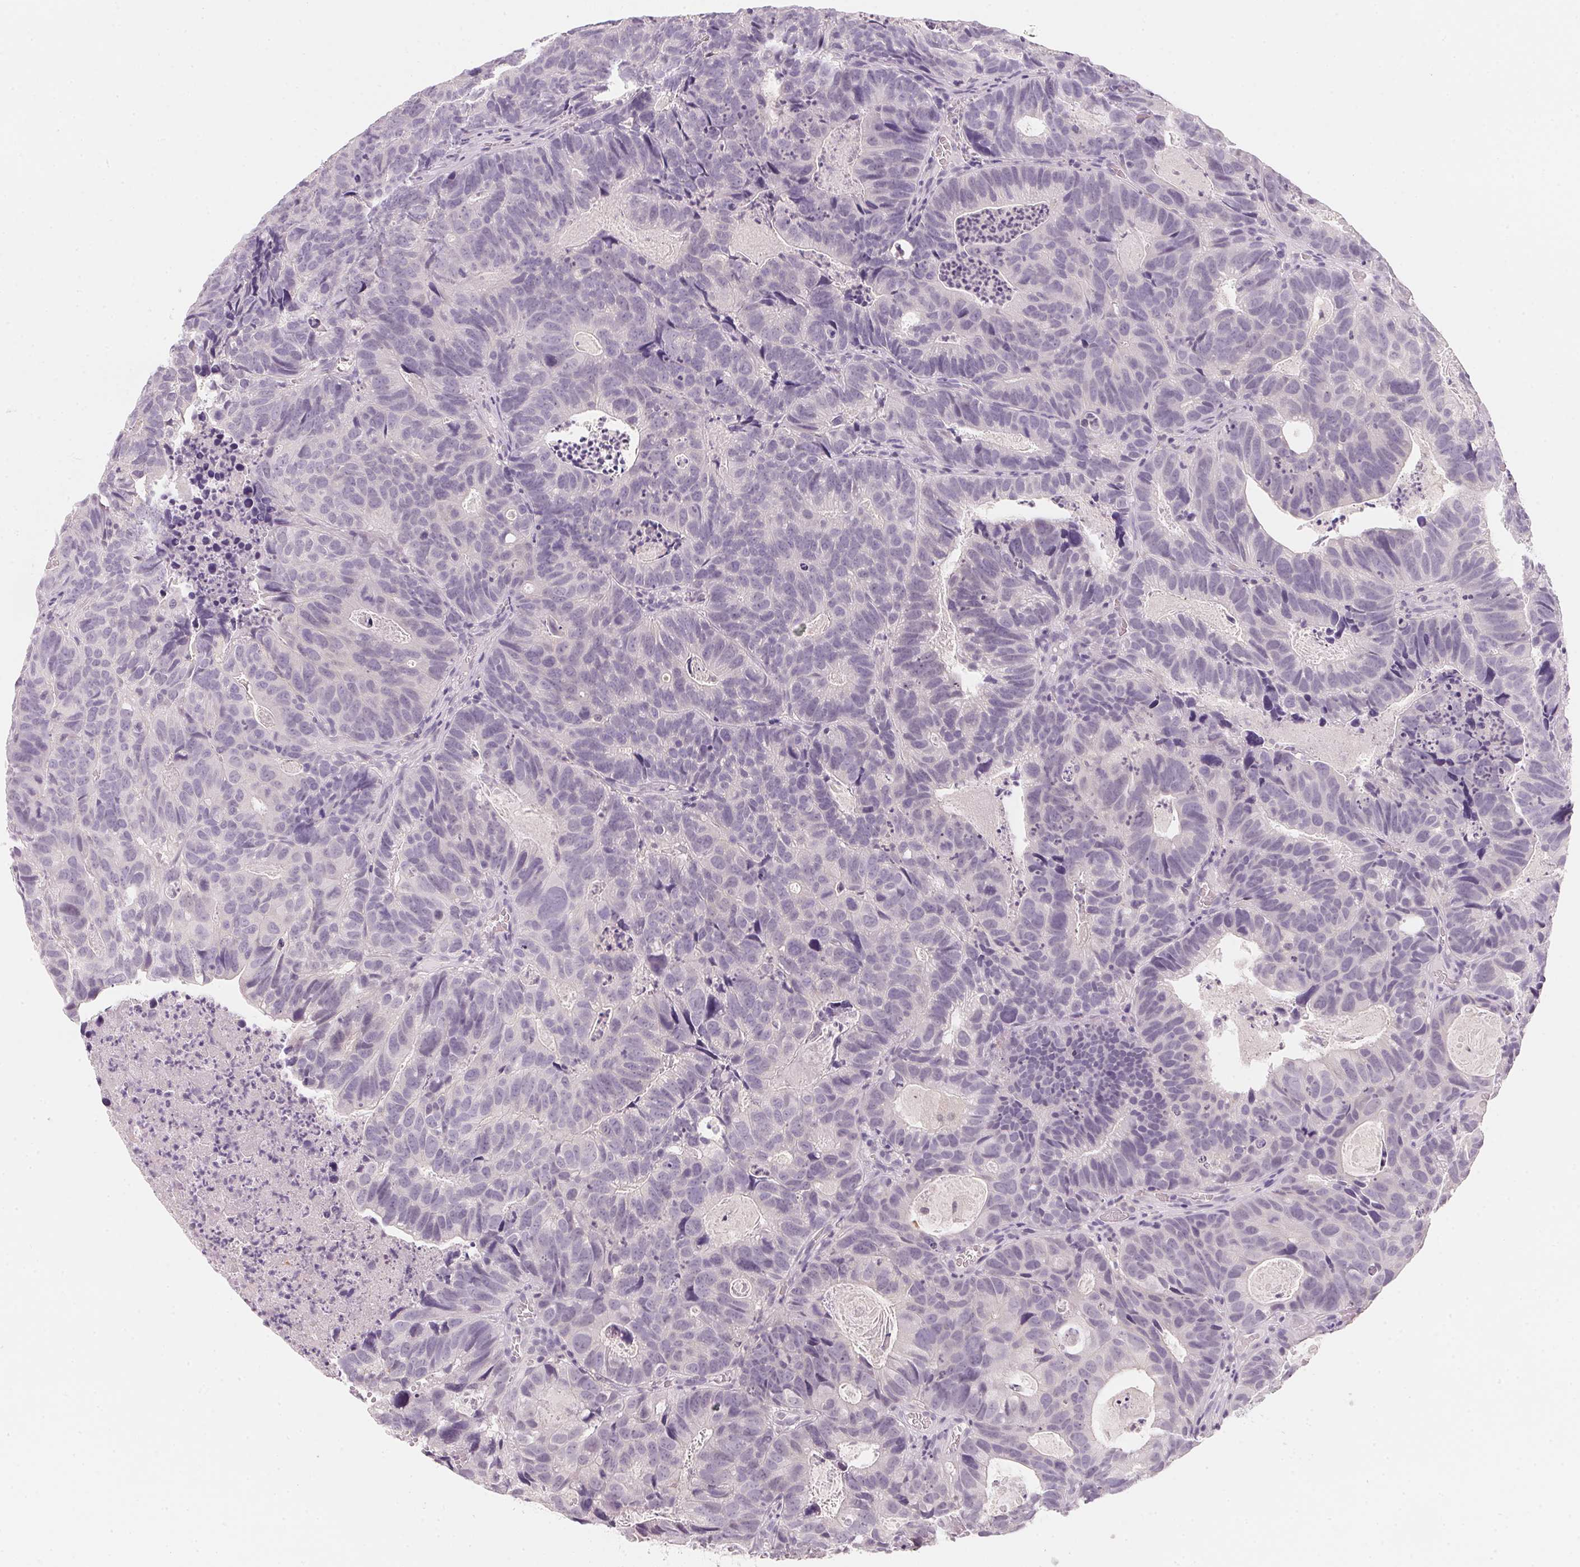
{"staining": {"intensity": "negative", "quantity": "none", "location": "none"}, "tissue": "head and neck cancer", "cell_type": "Tumor cells", "image_type": "cancer", "snomed": [{"axis": "morphology", "description": "Adenocarcinoma, NOS"}, {"axis": "topography", "description": "Head-Neck"}], "caption": "Immunohistochemical staining of adenocarcinoma (head and neck) shows no significant positivity in tumor cells.", "gene": "CFAP276", "patient": {"sex": "male", "age": 62}}